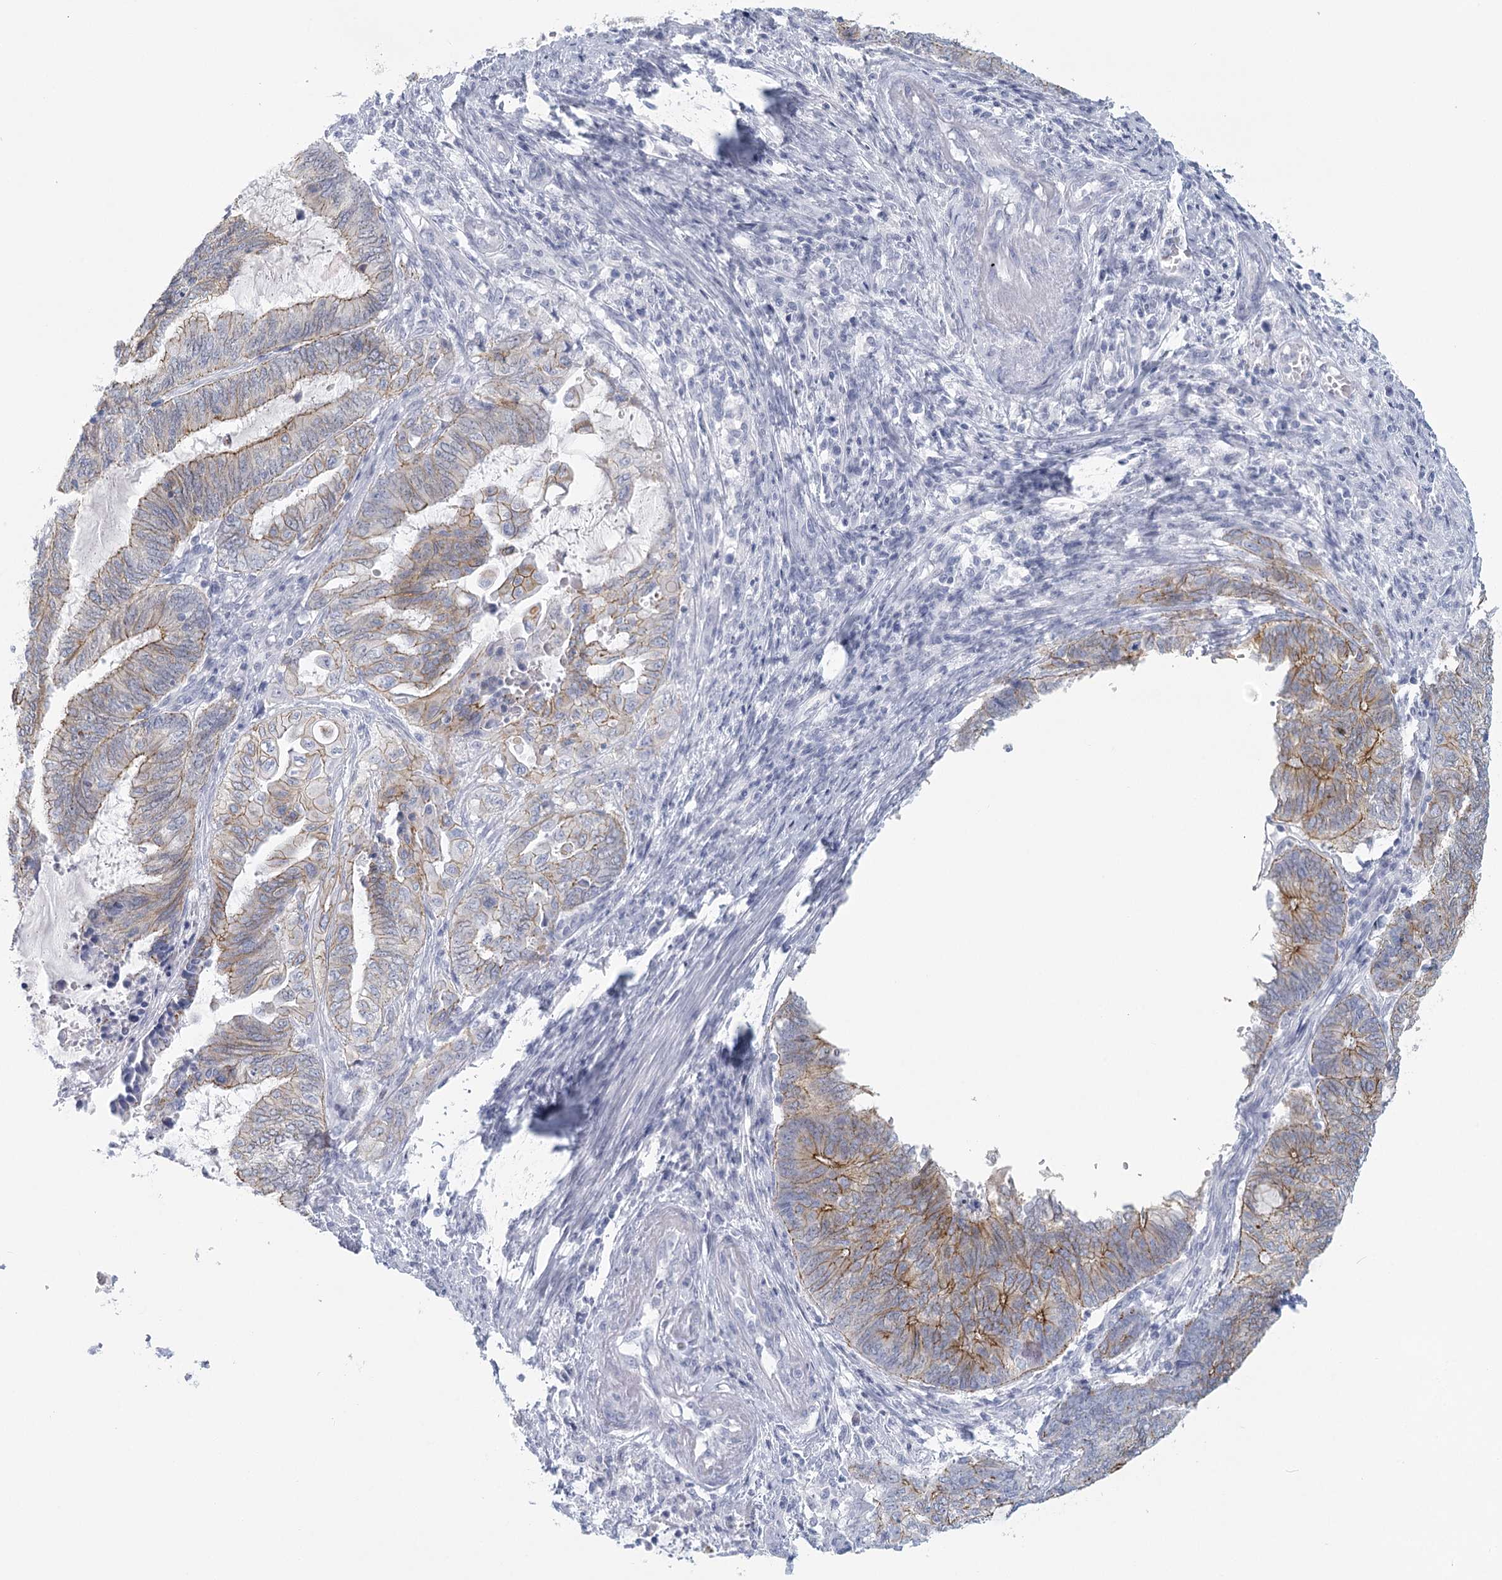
{"staining": {"intensity": "moderate", "quantity": "25%-75%", "location": "cytoplasmic/membranous"}, "tissue": "endometrial cancer", "cell_type": "Tumor cells", "image_type": "cancer", "snomed": [{"axis": "morphology", "description": "Adenocarcinoma, NOS"}, {"axis": "topography", "description": "Uterus"}, {"axis": "topography", "description": "Endometrium"}], "caption": "Immunohistochemistry of human endometrial cancer (adenocarcinoma) exhibits medium levels of moderate cytoplasmic/membranous expression in about 25%-75% of tumor cells.", "gene": "WNT8B", "patient": {"sex": "female", "age": 70}}